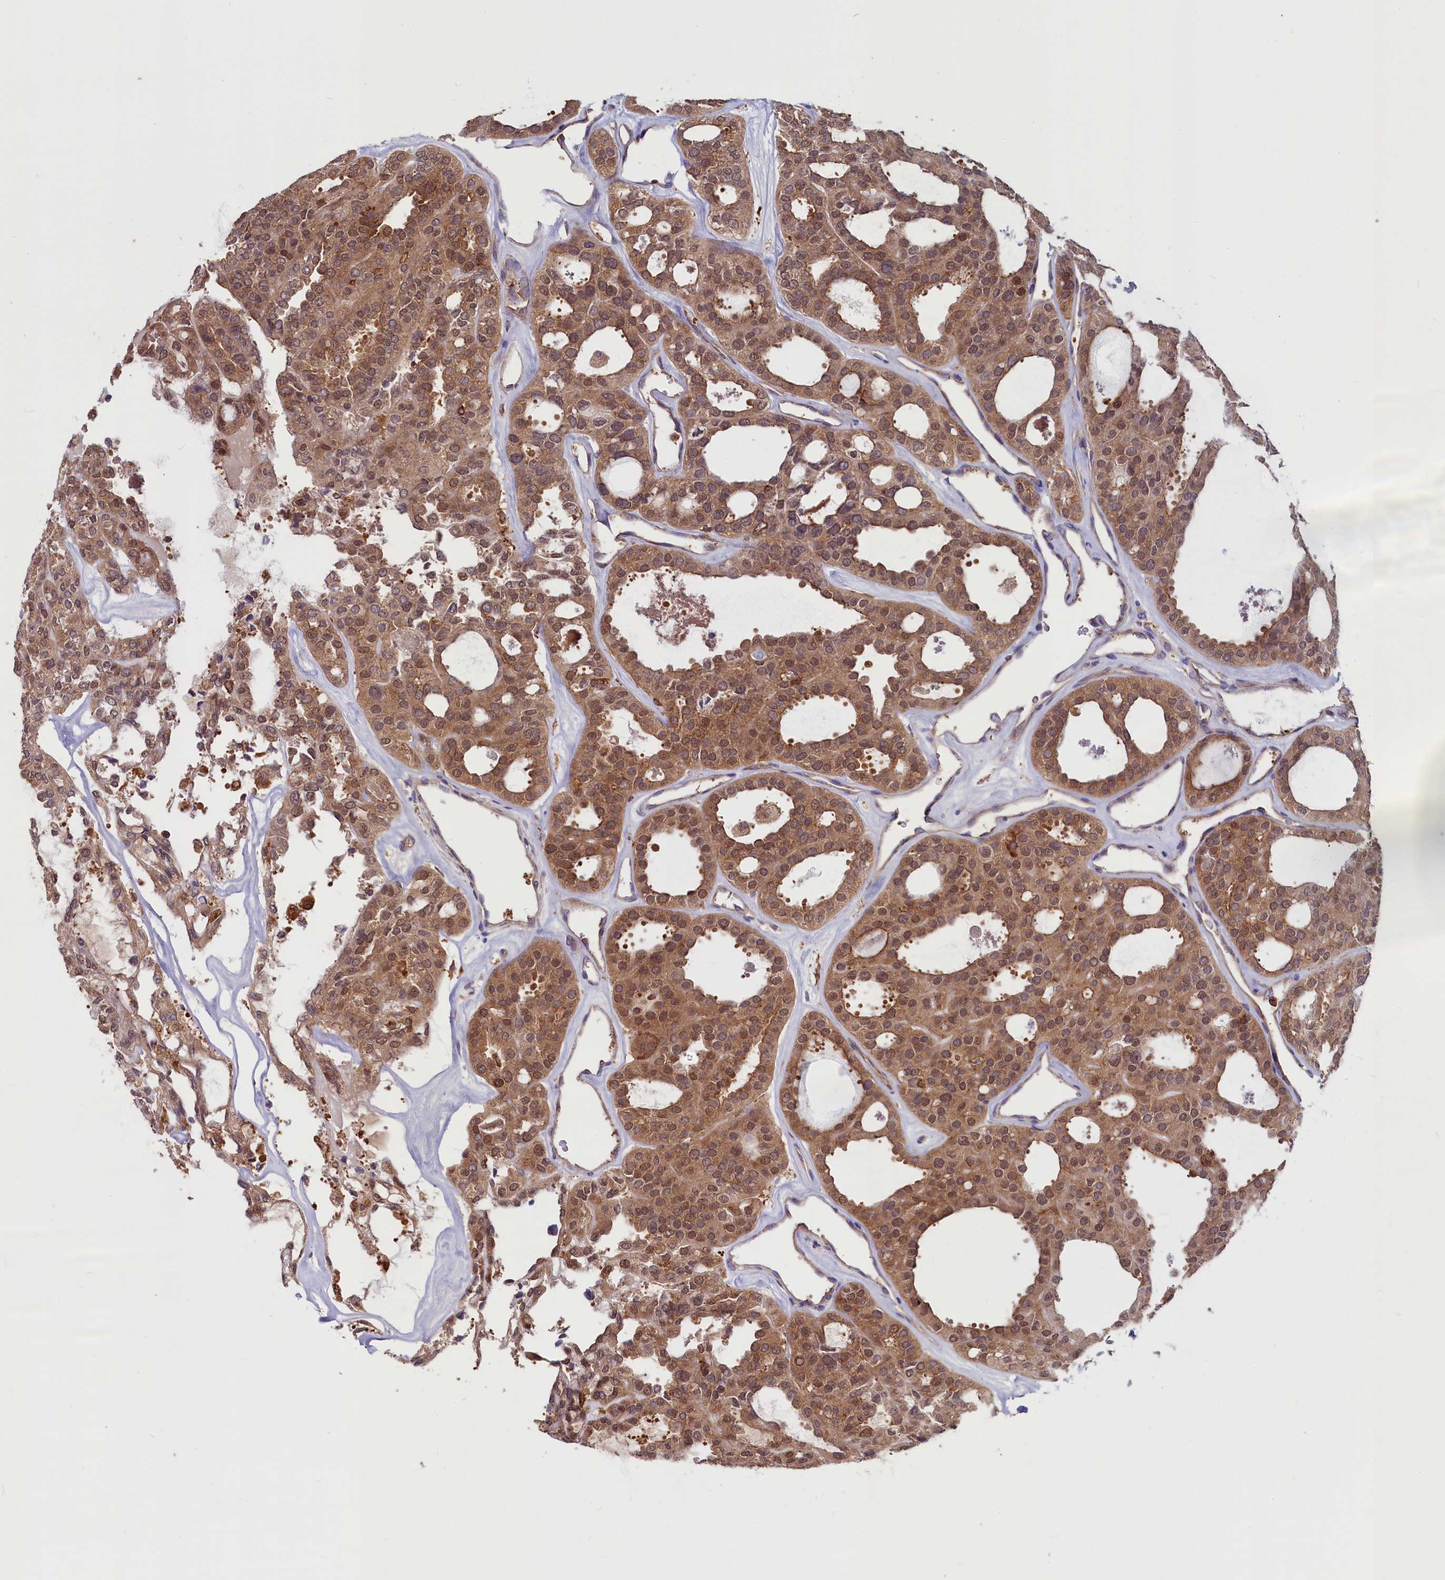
{"staining": {"intensity": "moderate", "quantity": ">75%", "location": "cytoplasmic/membranous,nuclear"}, "tissue": "thyroid cancer", "cell_type": "Tumor cells", "image_type": "cancer", "snomed": [{"axis": "morphology", "description": "Follicular adenoma carcinoma, NOS"}, {"axis": "topography", "description": "Thyroid gland"}], "caption": "The histopathology image demonstrates a brown stain indicating the presence of a protein in the cytoplasmic/membranous and nuclear of tumor cells in thyroid cancer (follicular adenoma carcinoma).", "gene": "MYO9B", "patient": {"sex": "male", "age": 75}}